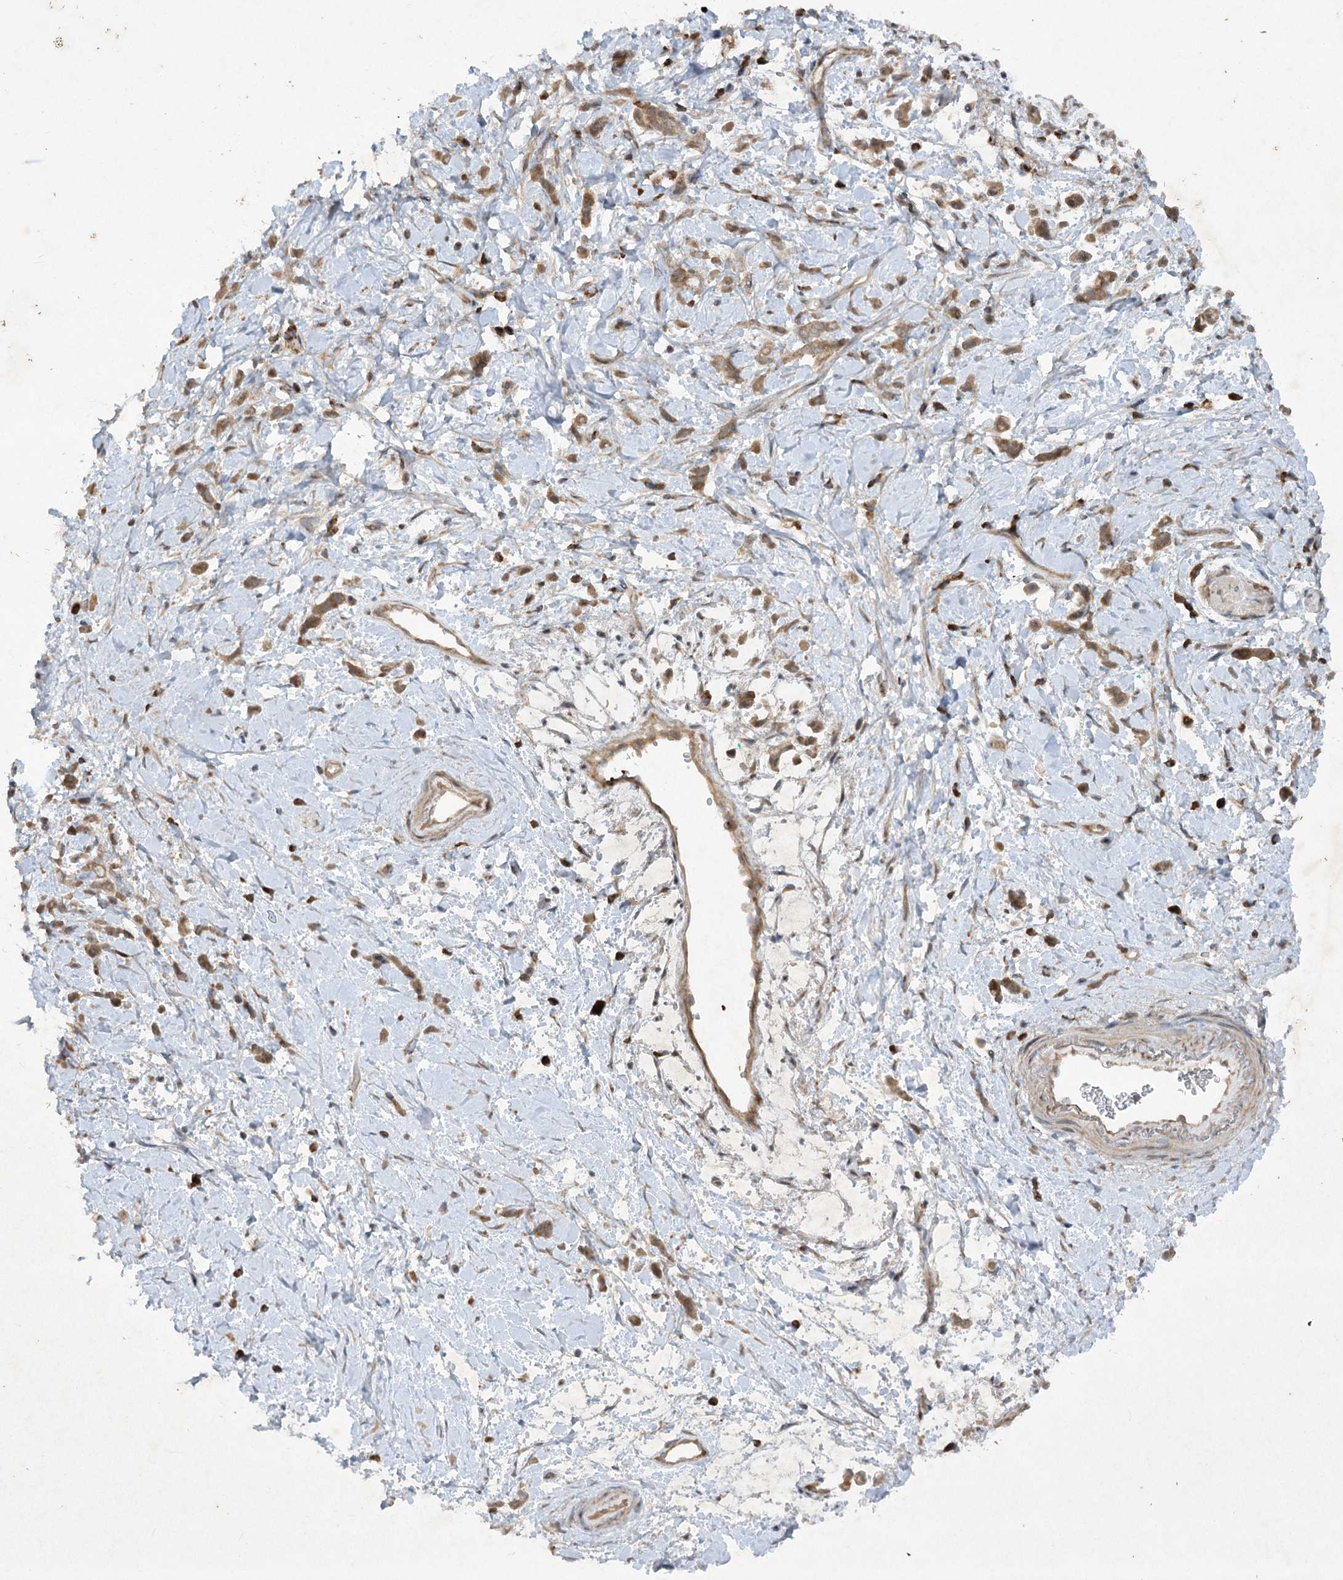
{"staining": {"intensity": "moderate", "quantity": ">75%", "location": "cytoplasmic/membranous"}, "tissue": "stomach cancer", "cell_type": "Tumor cells", "image_type": "cancer", "snomed": [{"axis": "morphology", "description": "Adenocarcinoma, NOS"}, {"axis": "topography", "description": "Stomach"}], "caption": "Human stomach adenocarcinoma stained with a protein marker demonstrates moderate staining in tumor cells.", "gene": "TRAF3IP1", "patient": {"sex": "female", "age": 60}}